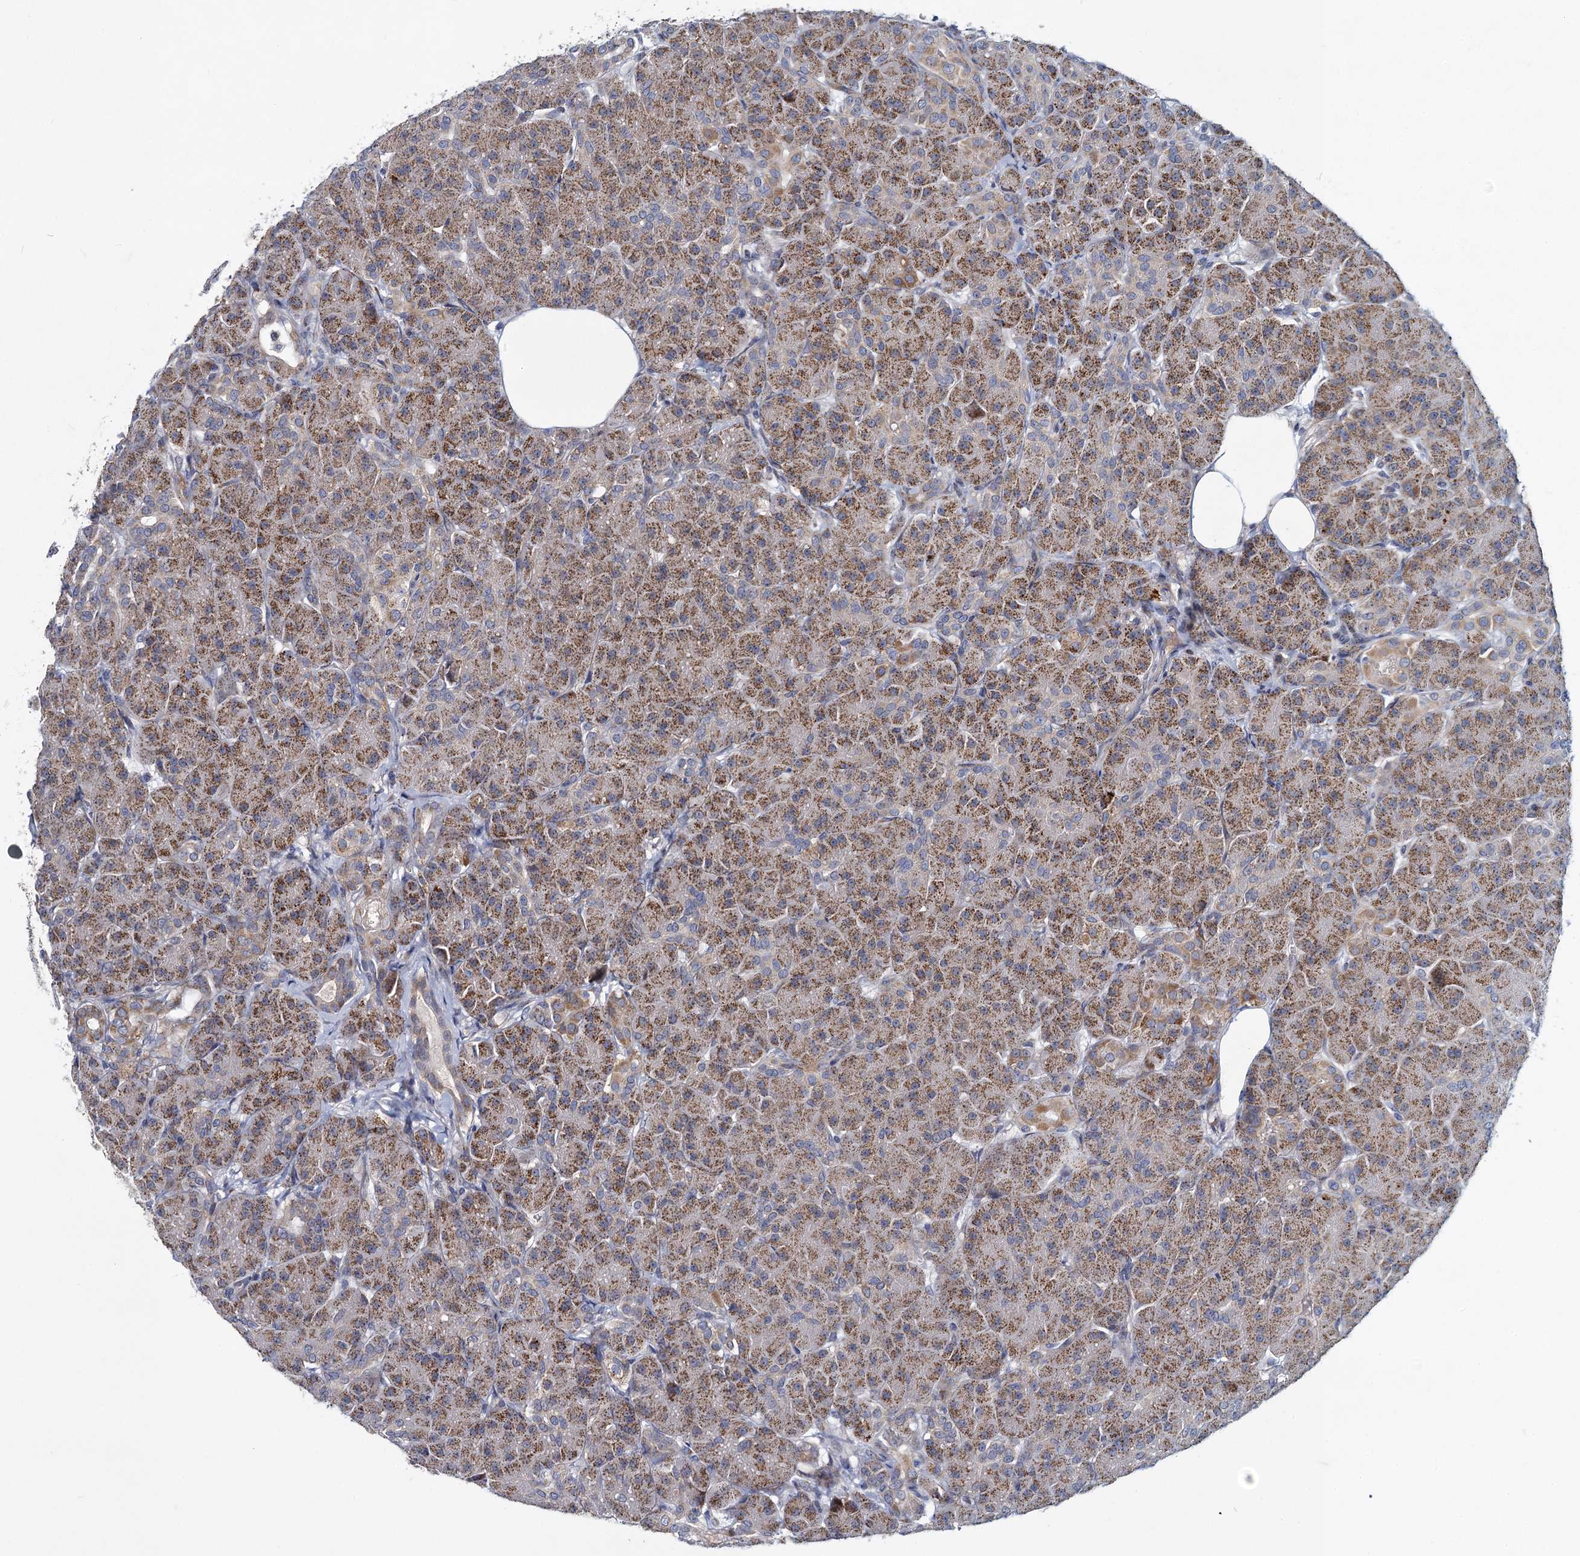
{"staining": {"intensity": "strong", "quantity": ">75%", "location": "cytoplasmic/membranous"}, "tissue": "pancreas", "cell_type": "Exocrine glandular cells", "image_type": "normal", "snomed": [{"axis": "morphology", "description": "Normal tissue, NOS"}, {"axis": "topography", "description": "Pancreas"}], "caption": "About >75% of exocrine glandular cells in benign pancreas reveal strong cytoplasmic/membranous protein staining as visualized by brown immunohistochemical staining.", "gene": "DCUN1D2", "patient": {"sex": "male", "age": 63}}